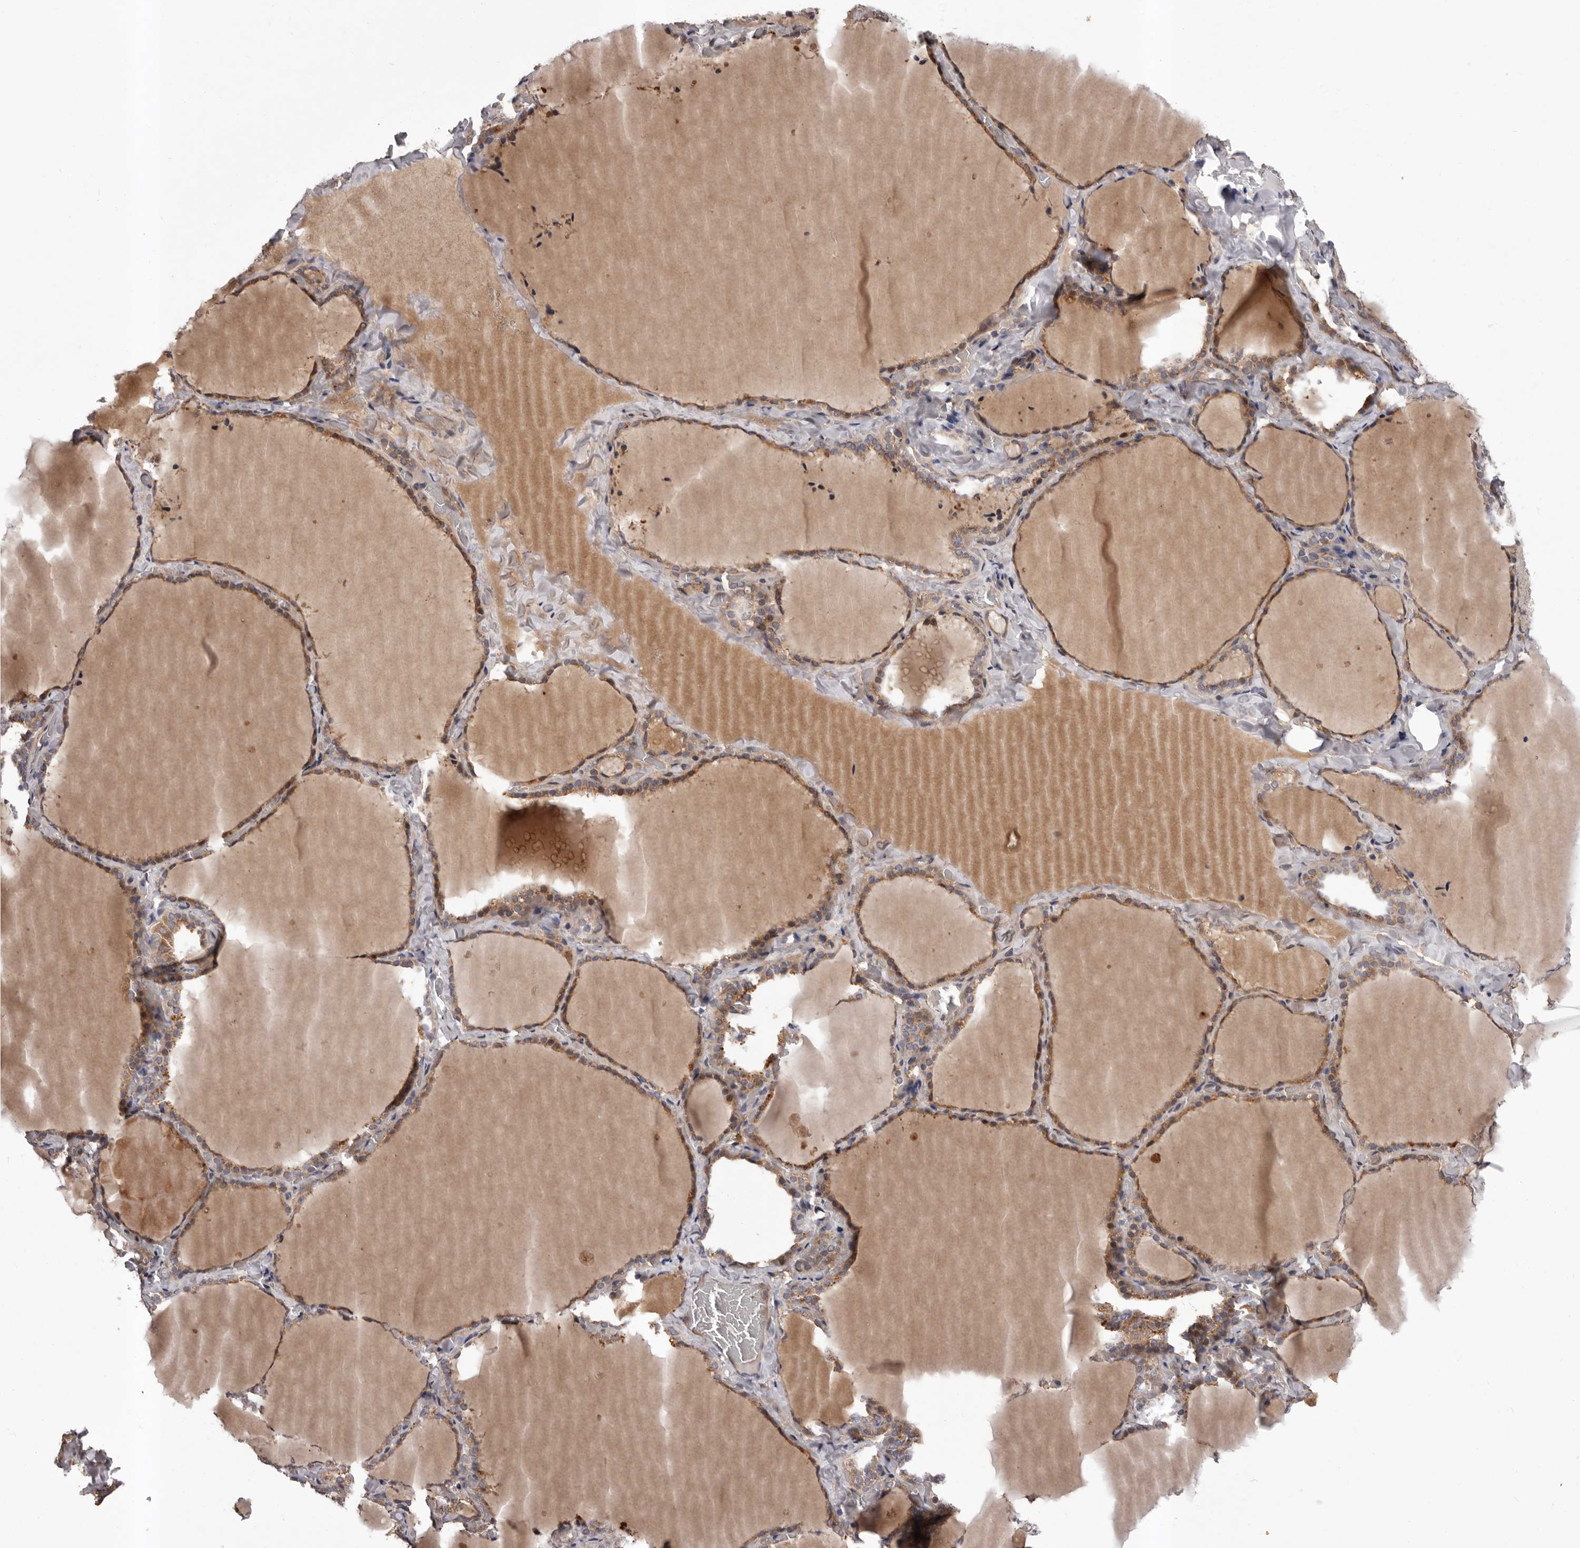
{"staining": {"intensity": "moderate", "quantity": ">75%", "location": "cytoplasmic/membranous"}, "tissue": "thyroid gland", "cell_type": "Glandular cells", "image_type": "normal", "snomed": [{"axis": "morphology", "description": "Normal tissue, NOS"}, {"axis": "topography", "description": "Thyroid gland"}], "caption": "DAB (3,3'-diaminobenzidine) immunohistochemical staining of normal thyroid gland displays moderate cytoplasmic/membranous protein positivity in about >75% of glandular cells.", "gene": "PRKD1", "patient": {"sex": "female", "age": 22}}